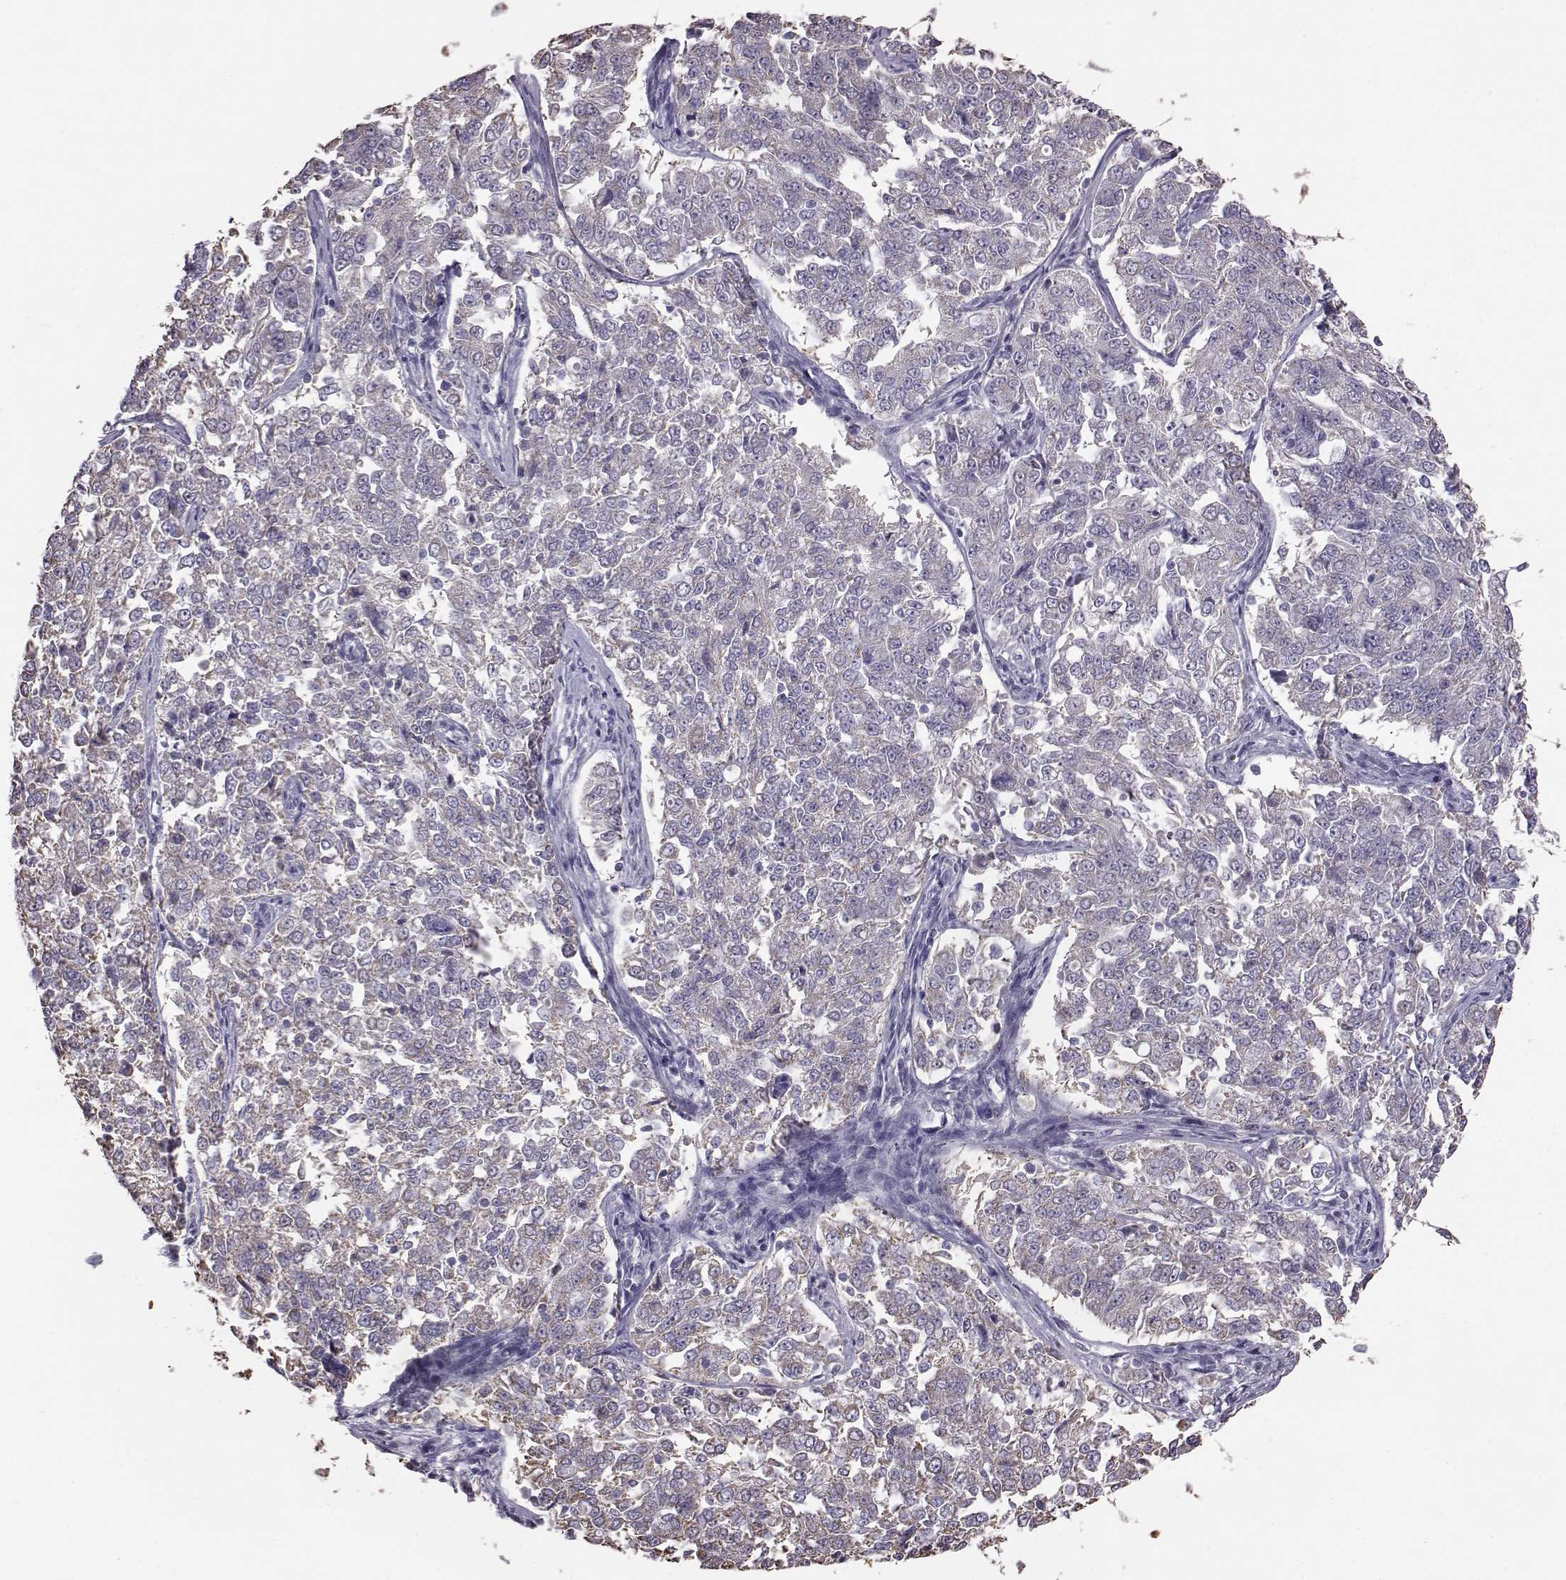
{"staining": {"intensity": "weak", "quantity": "<25%", "location": "cytoplasmic/membranous"}, "tissue": "endometrial cancer", "cell_type": "Tumor cells", "image_type": "cancer", "snomed": [{"axis": "morphology", "description": "Adenocarcinoma, NOS"}, {"axis": "topography", "description": "Endometrium"}], "caption": "IHC micrograph of endometrial adenocarcinoma stained for a protein (brown), which shows no staining in tumor cells.", "gene": "ALDH3A1", "patient": {"sex": "female", "age": 43}}